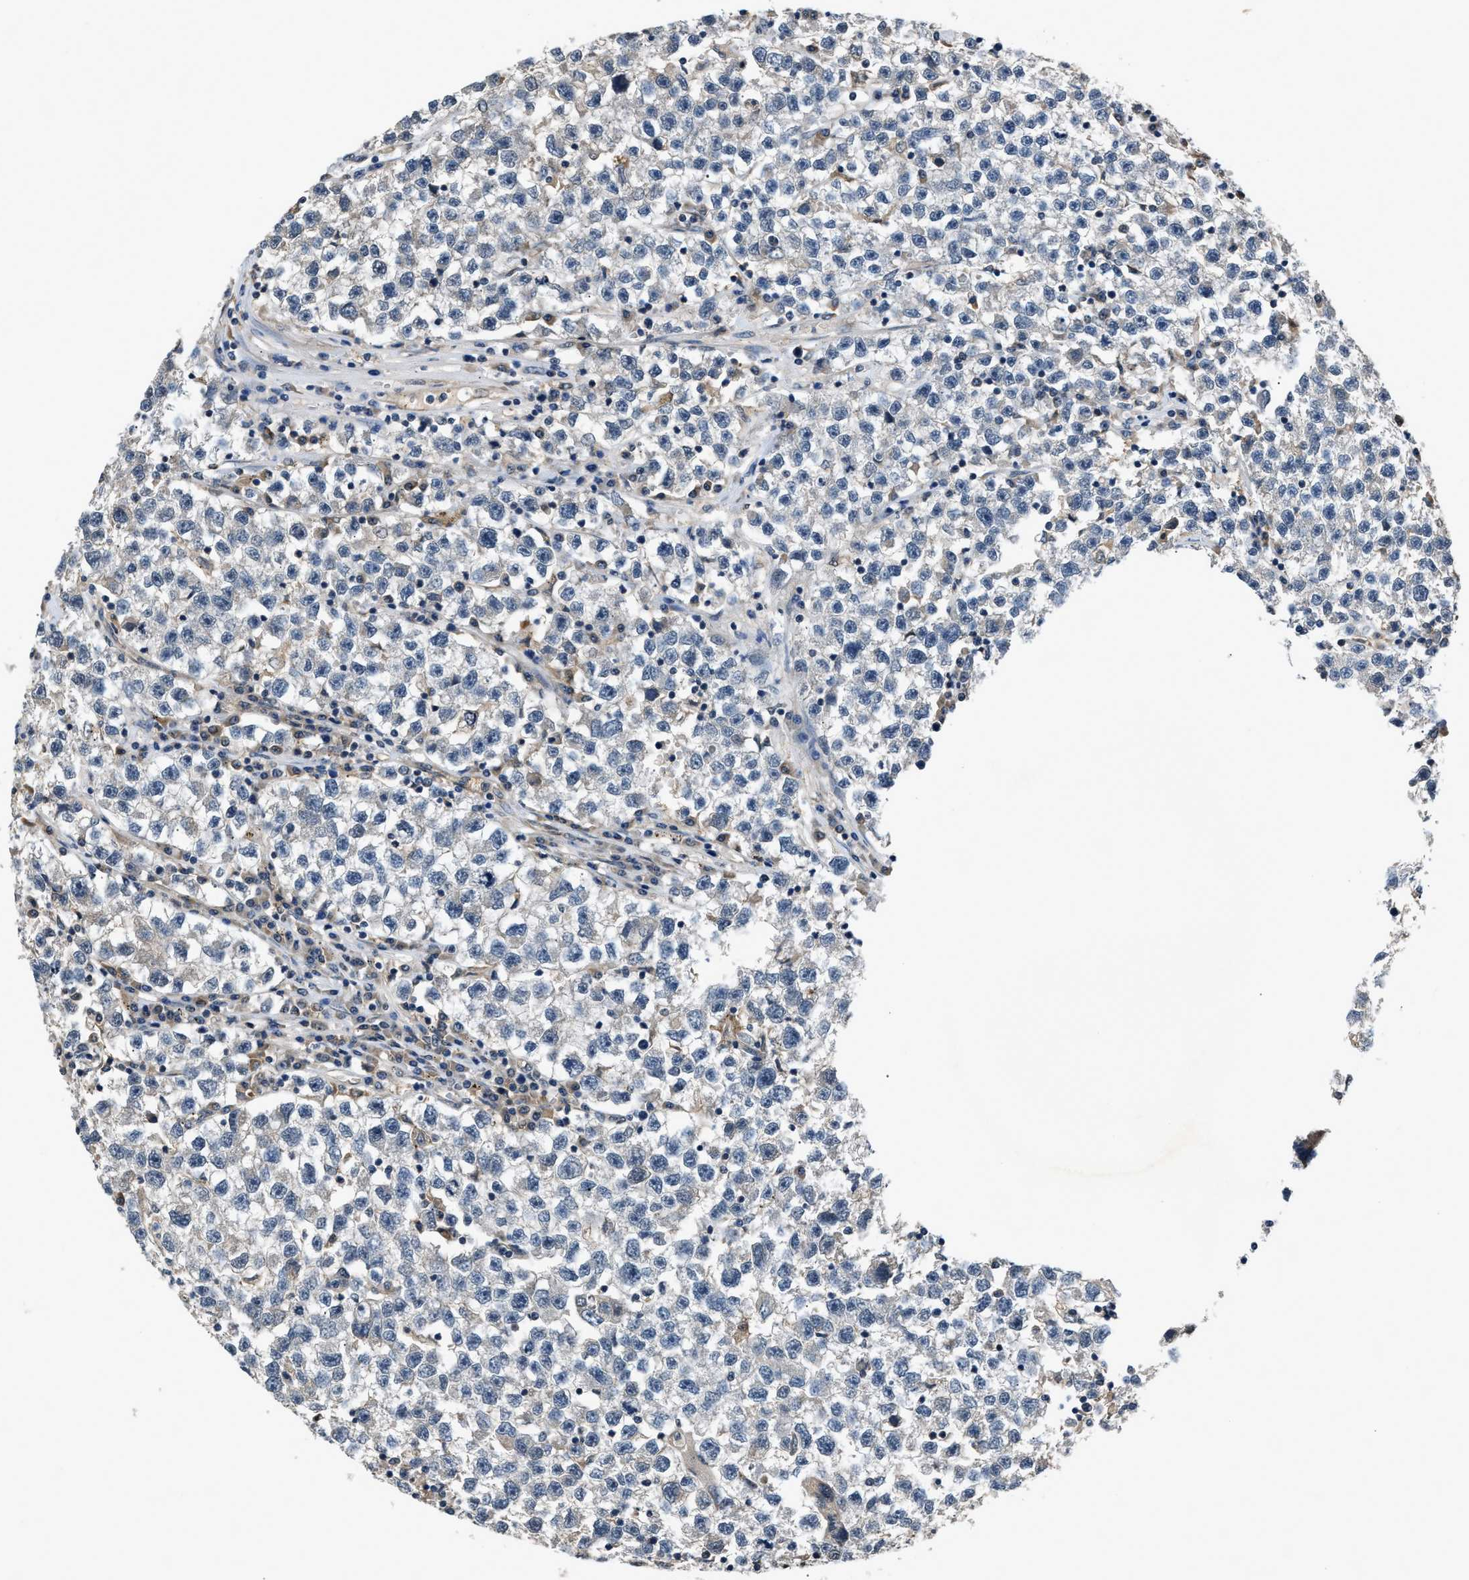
{"staining": {"intensity": "negative", "quantity": "none", "location": "none"}, "tissue": "testis cancer", "cell_type": "Tumor cells", "image_type": "cancer", "snomed": [{"axis": "morphology", "description": "Seminoma, NOS"}, {"axis": "topography", "description": "Testis"}], "caption": "IHC photomicrograph of human testis seminoma stained for a protein (brown), which reveals no staining in tumor cells. Brightfield microscopy of immunohistochemistry stained with DAB (3,3'-diaminobenzidine) (brown) and hematoxylin (blue), captured at high magnification.", "gene": "TP53I3", "patient": {"sex": "male", "age": 22}}